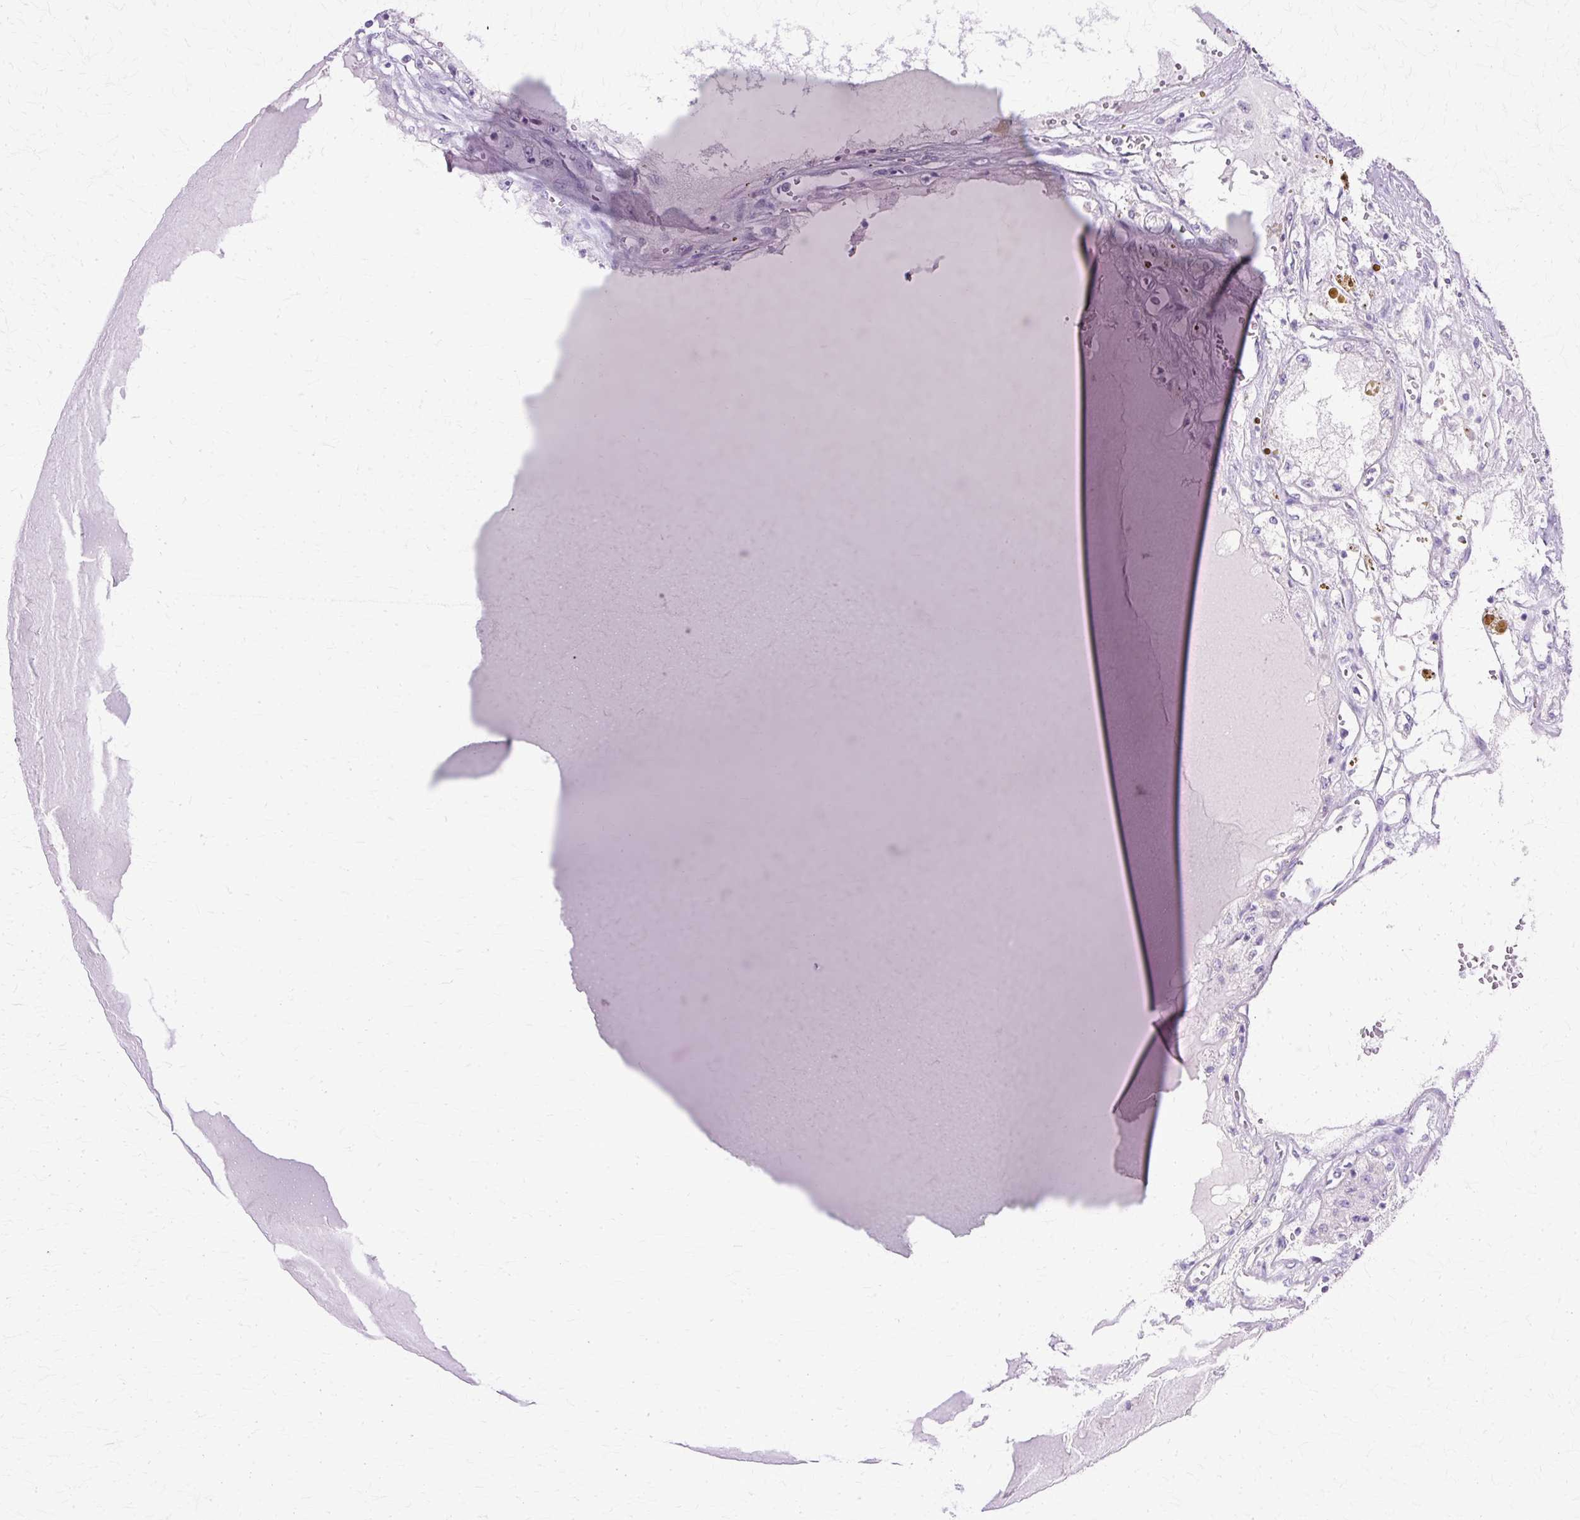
{"staining": {"intensity": "negative", "quantity": "none", "location": "none"}, "tissue": "renal cancer", "cell_type": "Tumor cells", "image_type": "cancer", "snomed": [{"axis": "morphology", "description": "Adenocarcinoma, NOS"}, {"axis": "topography", "description": "Kidney"}], "caption": "Immunohistochemical staining of human adenocarcinoma (renal) reveals no significant positivity in tumor cells.", "gene": "TBC1D3G", "patient": {"sex": "male", "age": 56}}